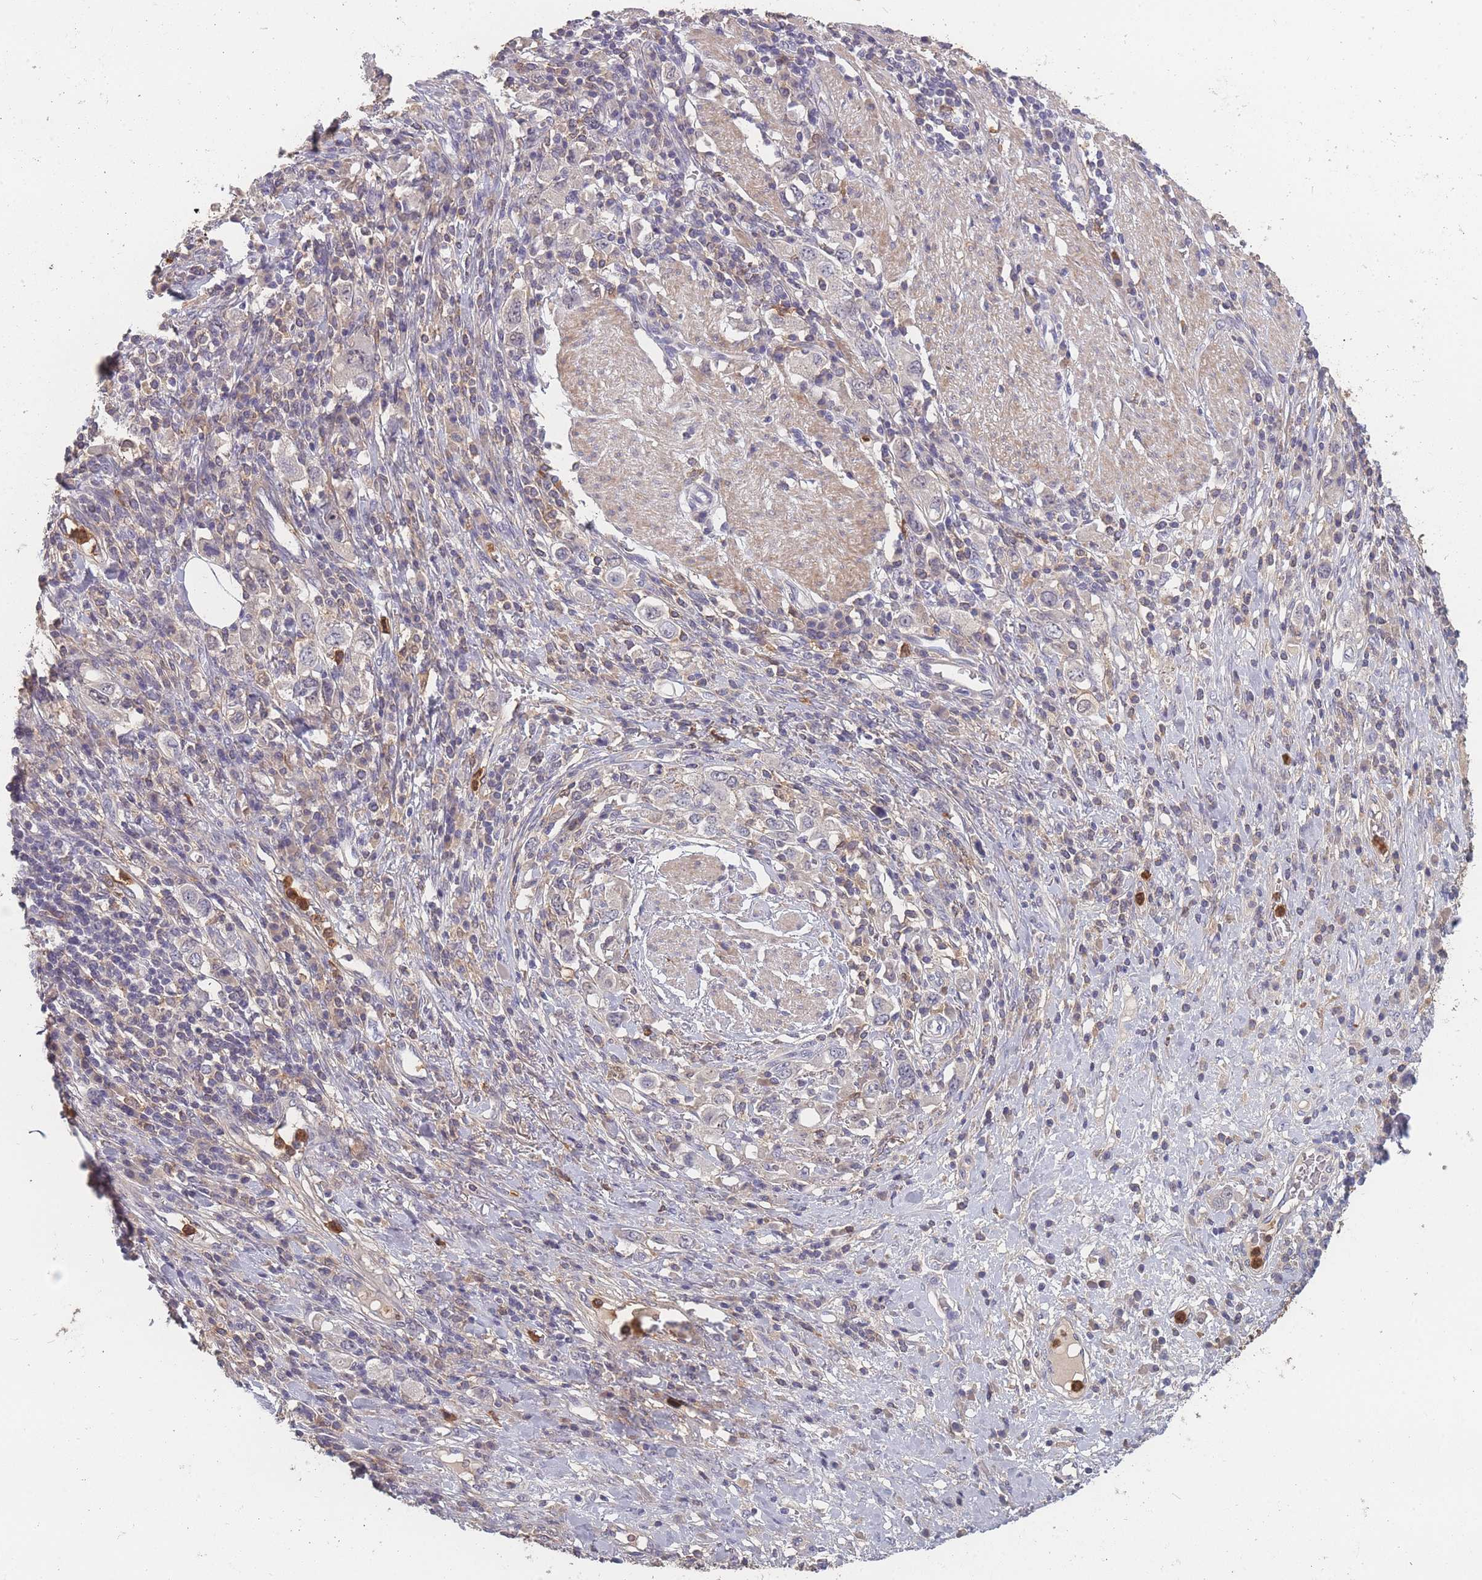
{"staining": {"intensity": "negative", "quantity": "none", "location": "none"}, "tissue": "stomach cancer", "cell_type": "Tumor cells", "image_type": "cancer", "snomed": [{"axis": "morphology", "description": "Adenocarcinoma, NOS"}, {"axis": "topography", "description": "Stomach, upper"}, {"axis": "topography", "description": "Stomach"}], "caption": "Immunohistochemical staining of stomach adenocarcinoma reveals no significant positivity in tumor cells. The staining is performed using DAB brown chromogen with nuclei counter-stained in using hematoxylin.", "gene": "BST1", "patient": {"sex": "male", "age": 62}}